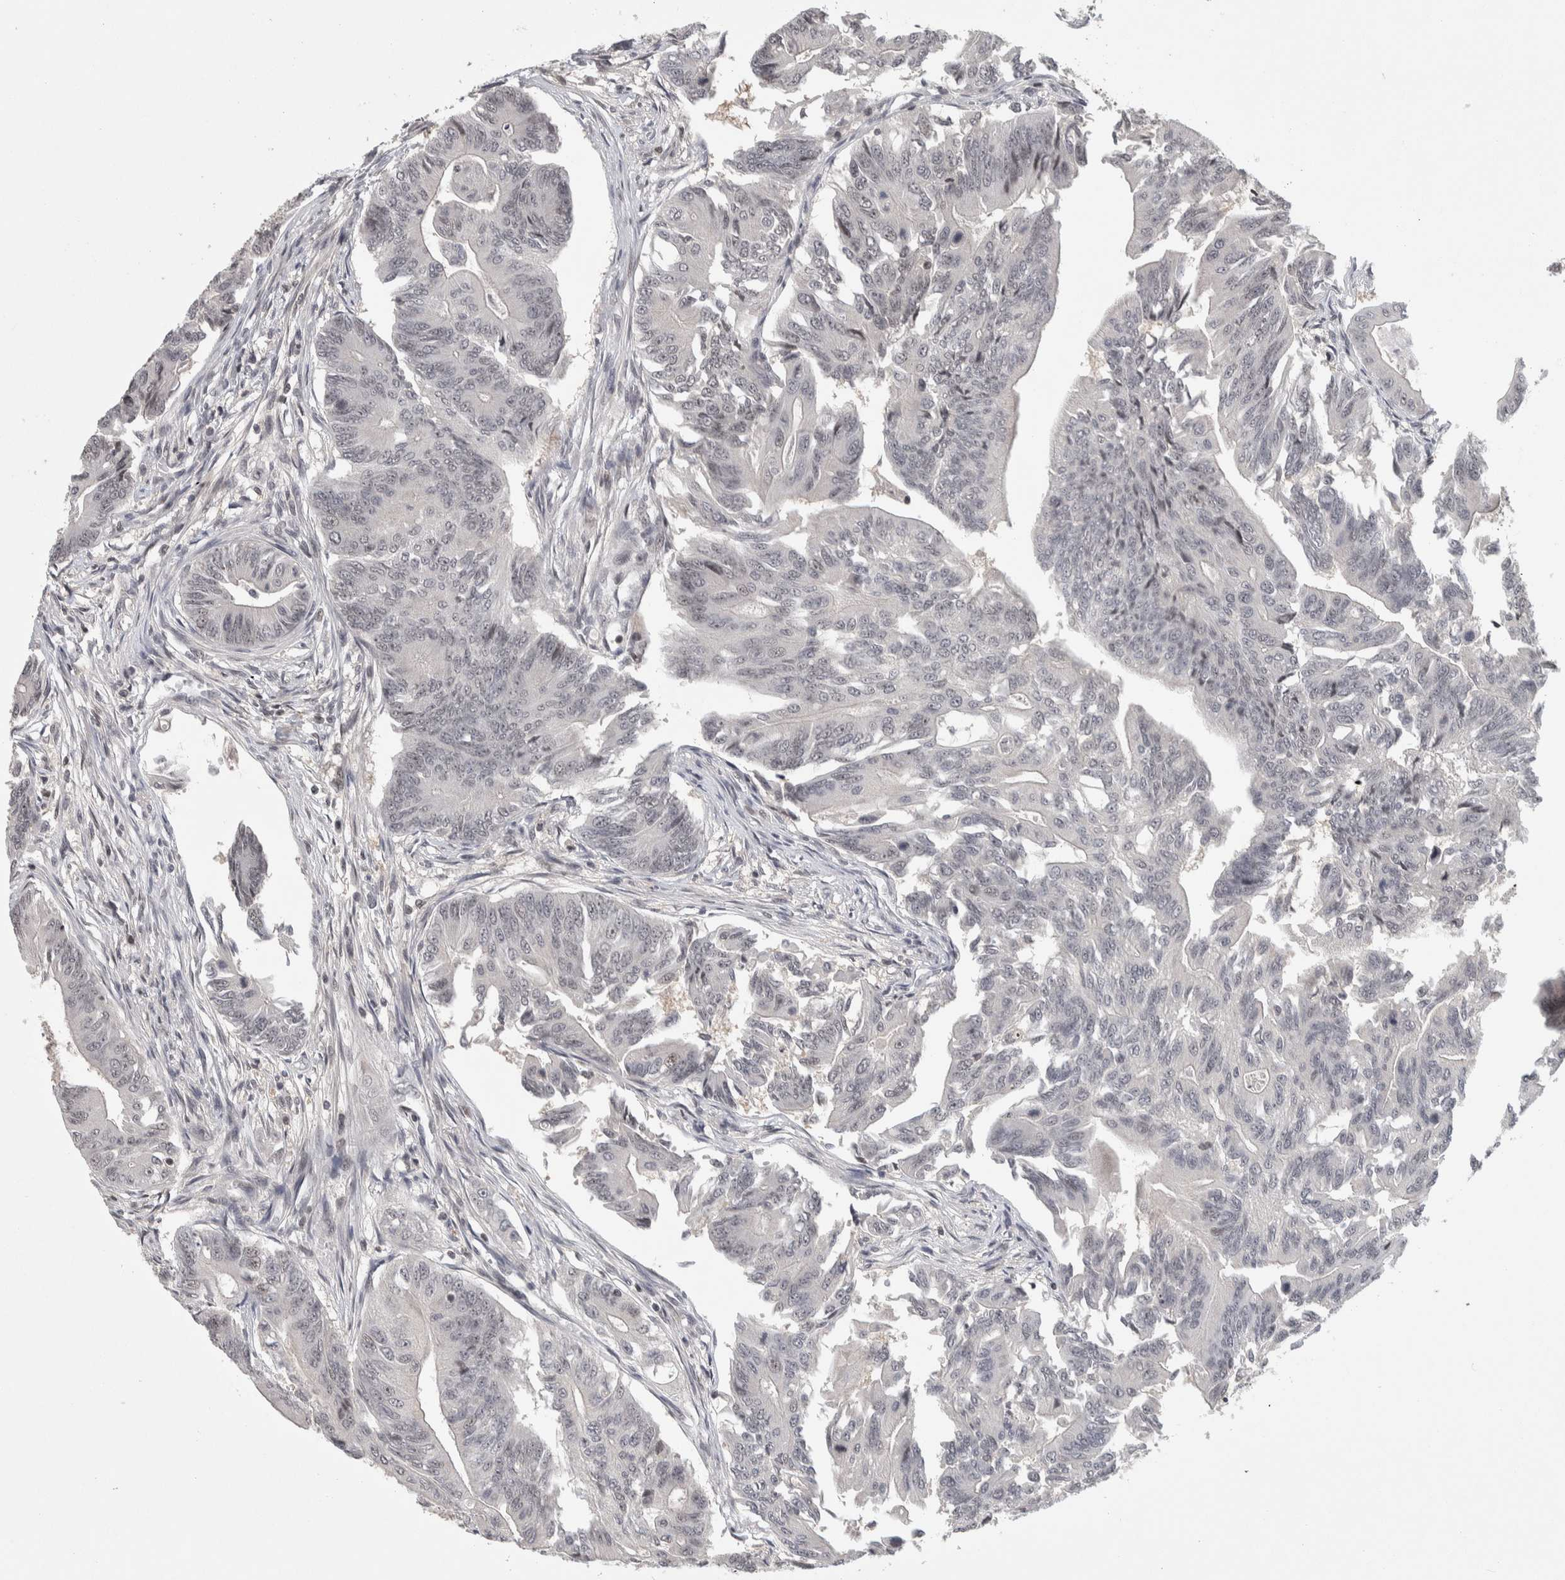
{"staining": {"intensity": "negative", "quantity": "none", "location": "none"}, "tissue": "colorectal cancer", "cell_type": "Tumor cells", "image_type": "cancer", "snomed": [{"axis": "morphology", "description": "Adenoma, NOS"}, {"axis": "morphology", "description": "Adenocarcinoma, NOS"}, {"axis": "topography", "description": "Colon"}], "caption": "An image of human colorectal cancer is negative for staining in tumor cells. (DAB (3,3'-diaminobenzidine) IHC visualized using brightfield microscopy, high magnification).", "gene": "ZSCAN21", "patient": {"sex": "male", "age": 79}}